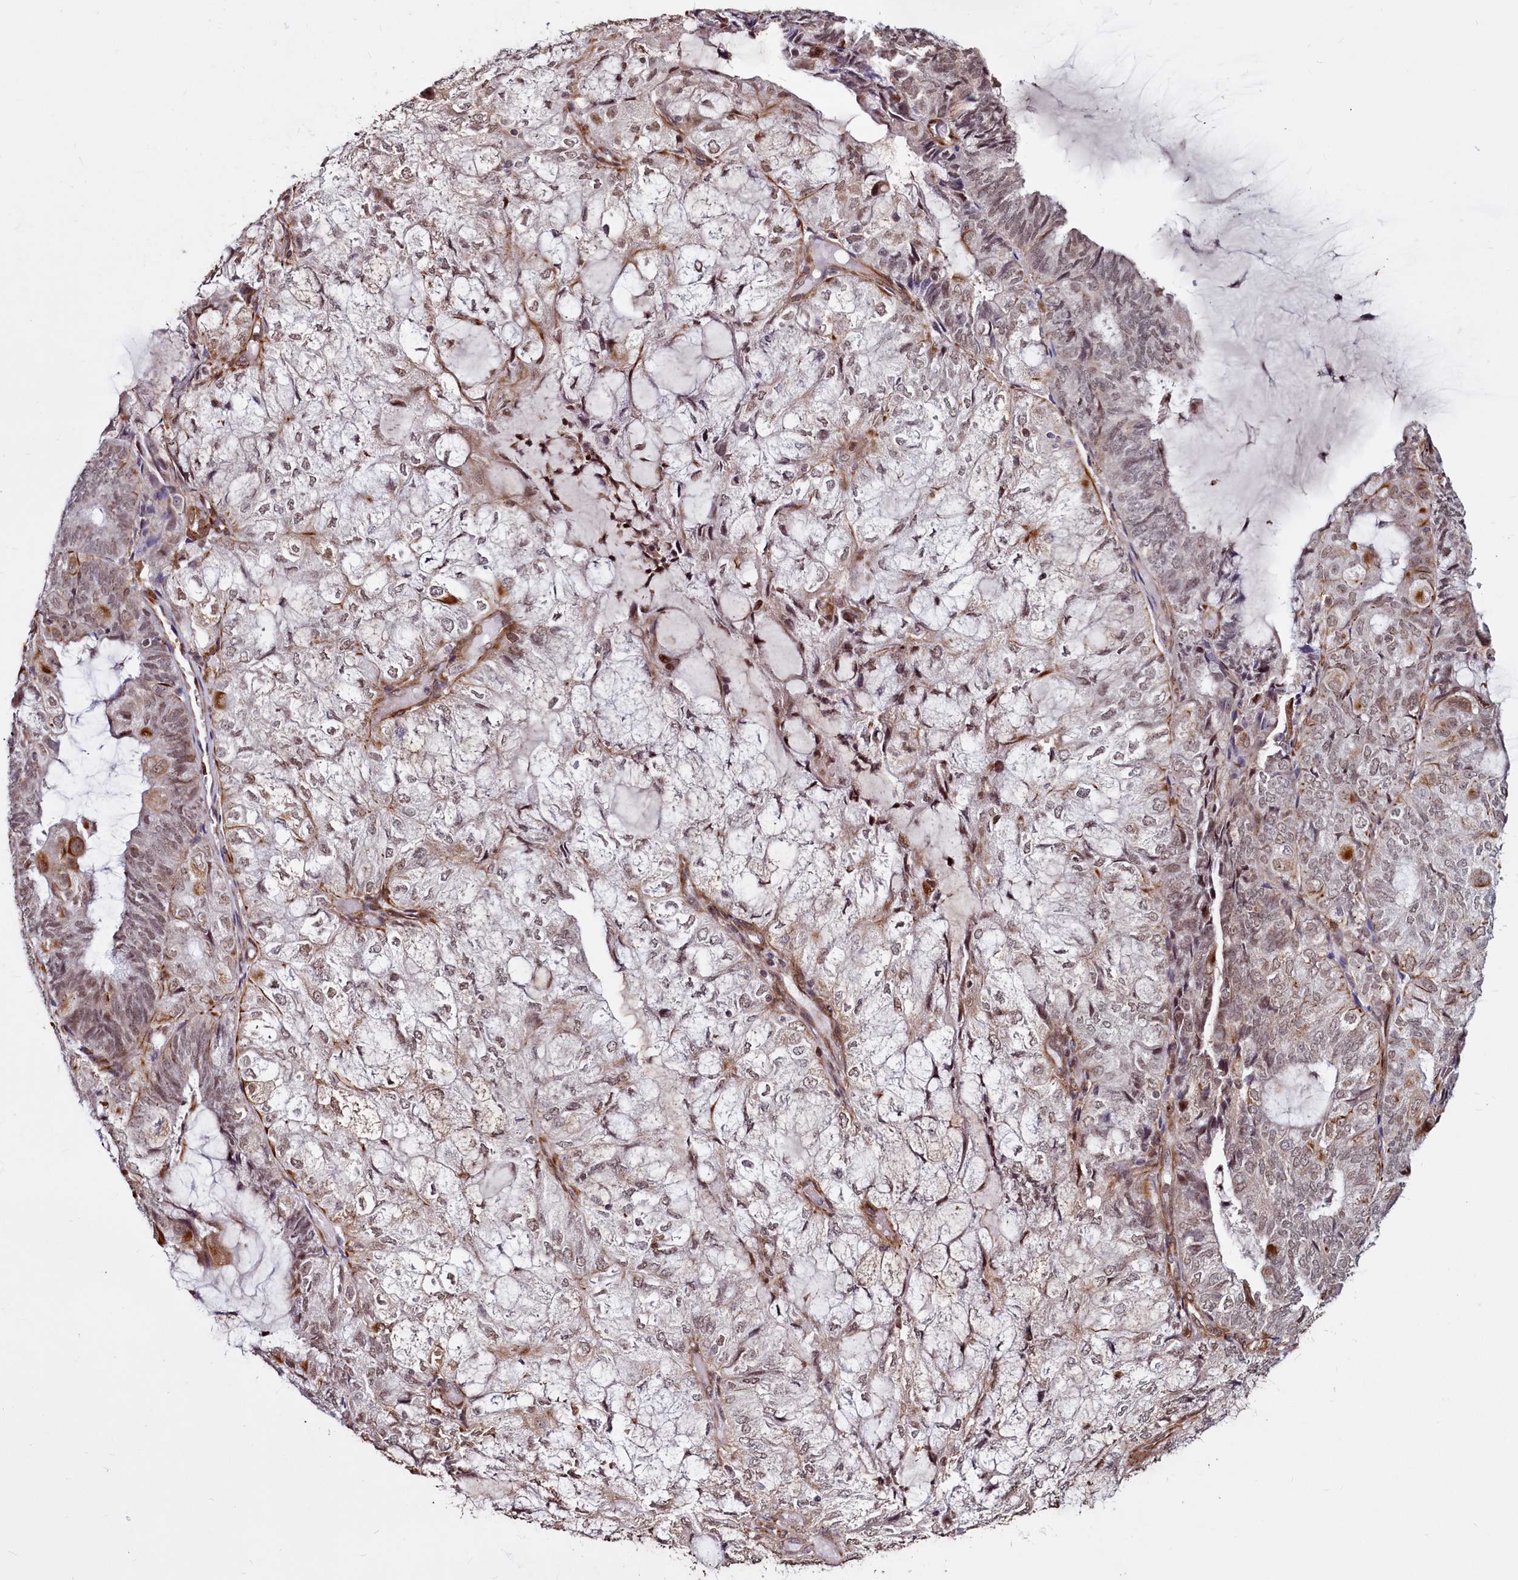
{"staining": {"intensity": "weak", "quantity": "25%-75%", "location": "nuclear"}, "tissue": "endometrial cancer", "cell_type": "Tumor cells", "image_type": "cancer", "snomed": [{"axis": "morphology", "description": "Adenocarcinoma, NOS"}, {"axis": "topography", "description": "Endometrium"}], "caption": "Immunohistochemical staining of human endometrial adenocarcinoma reveals low levels of weak nuclear protein positivity in approximately 25%-75% of tumor cells.", "gene": "CLK3", "patient": {"sex": "female", "age": 81}}